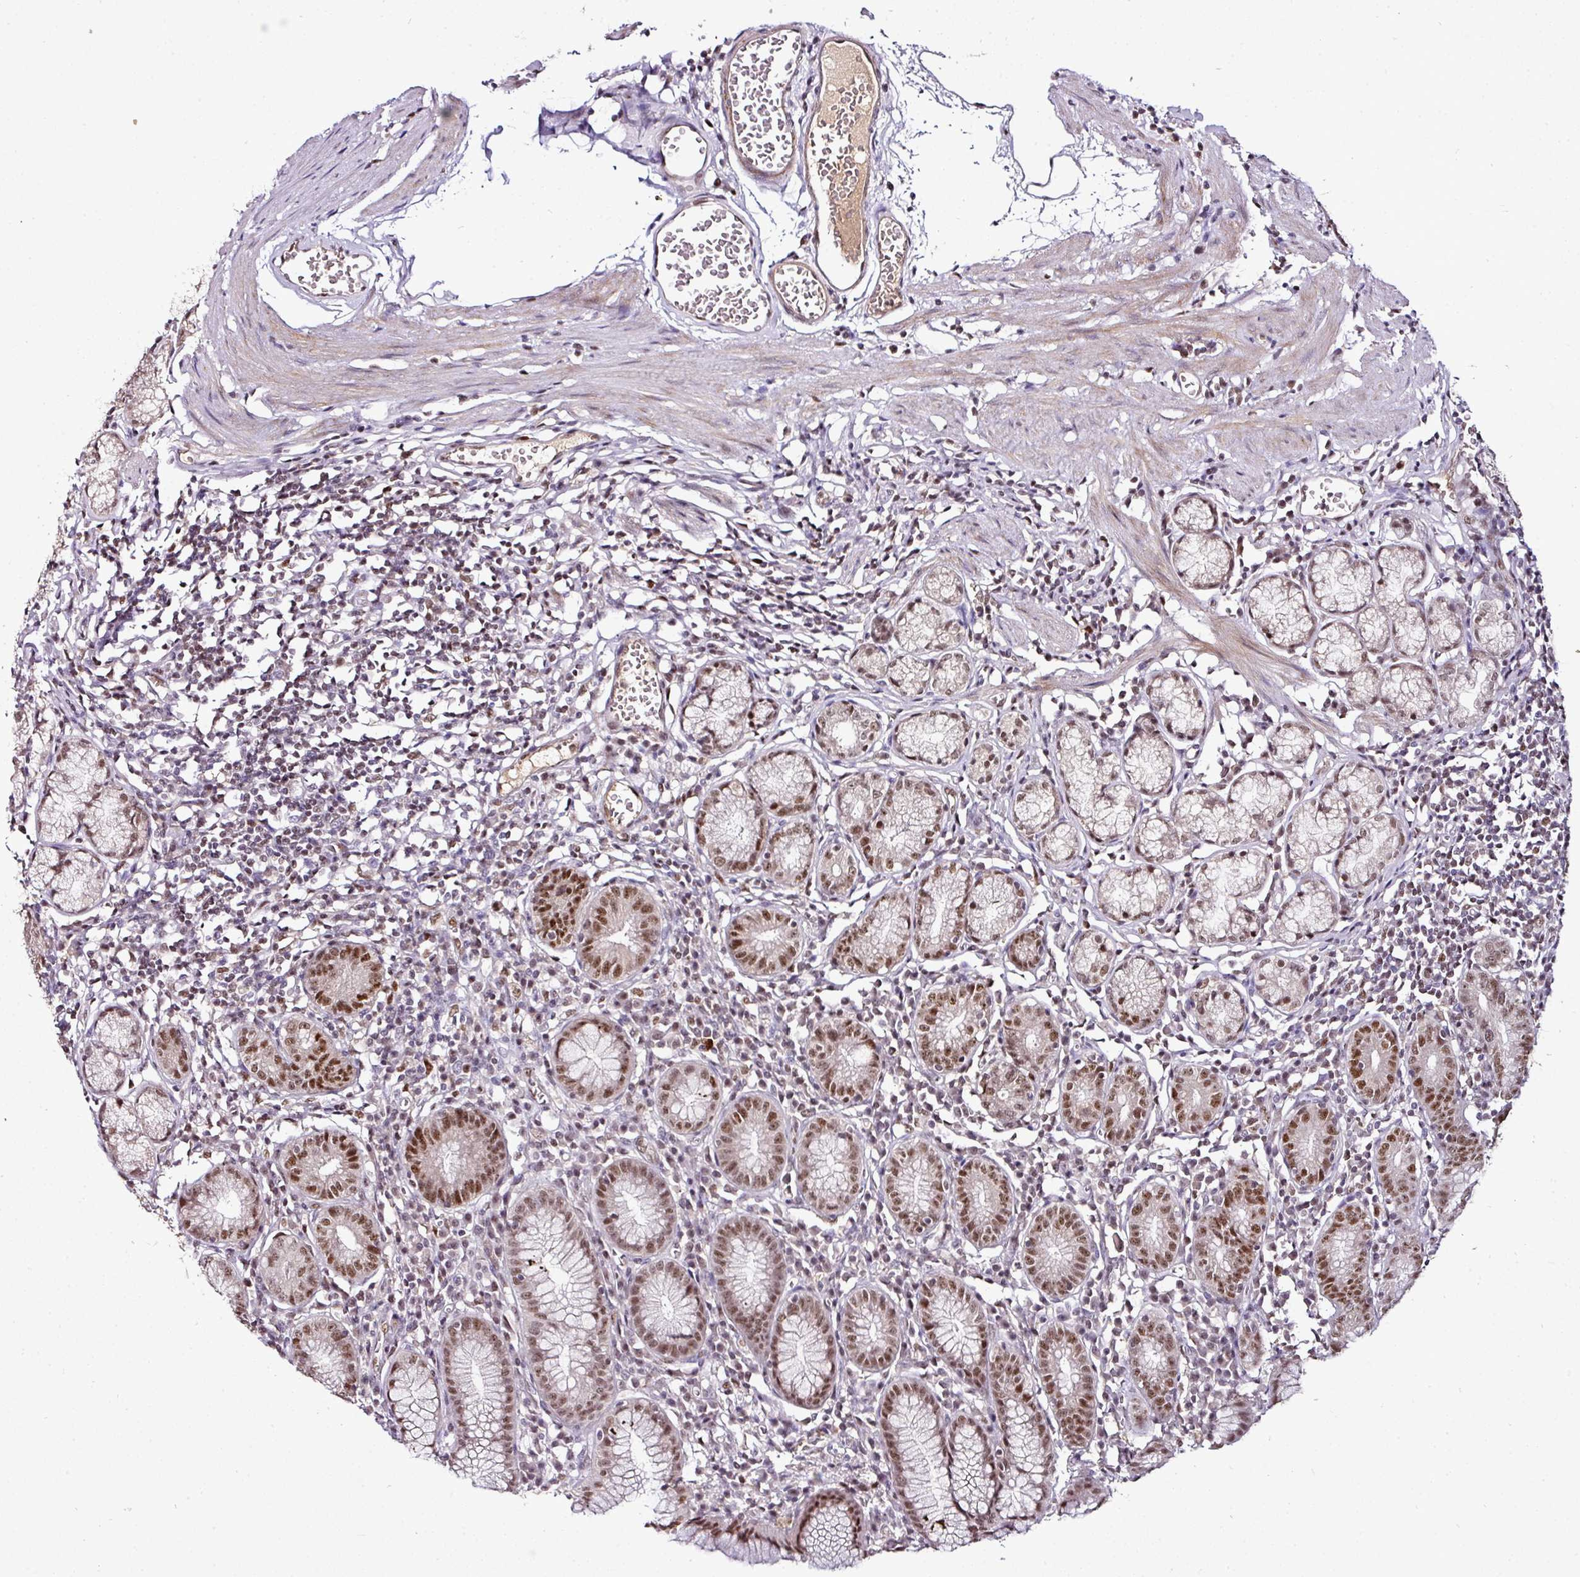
{"staining": {"intensity": "moderate", "quantity": "25%-75%", "location": "nuclear"}, "tissue": "stomach", "cell_type": "Glandular cells", "image_type": "normal", "snomed": [{"axis": "morphology", "description": "Normal tissue, NOS"}, {"axis": "topography", "description": "Stomach"}], "caption": "This micrograph reveals IHC staining of benign human stomach, with medium moderate nuclear expression in about 25%-75% of glandular cells.", "gene": "KLF16", "patient": {"sex": "male", "age": 55}}